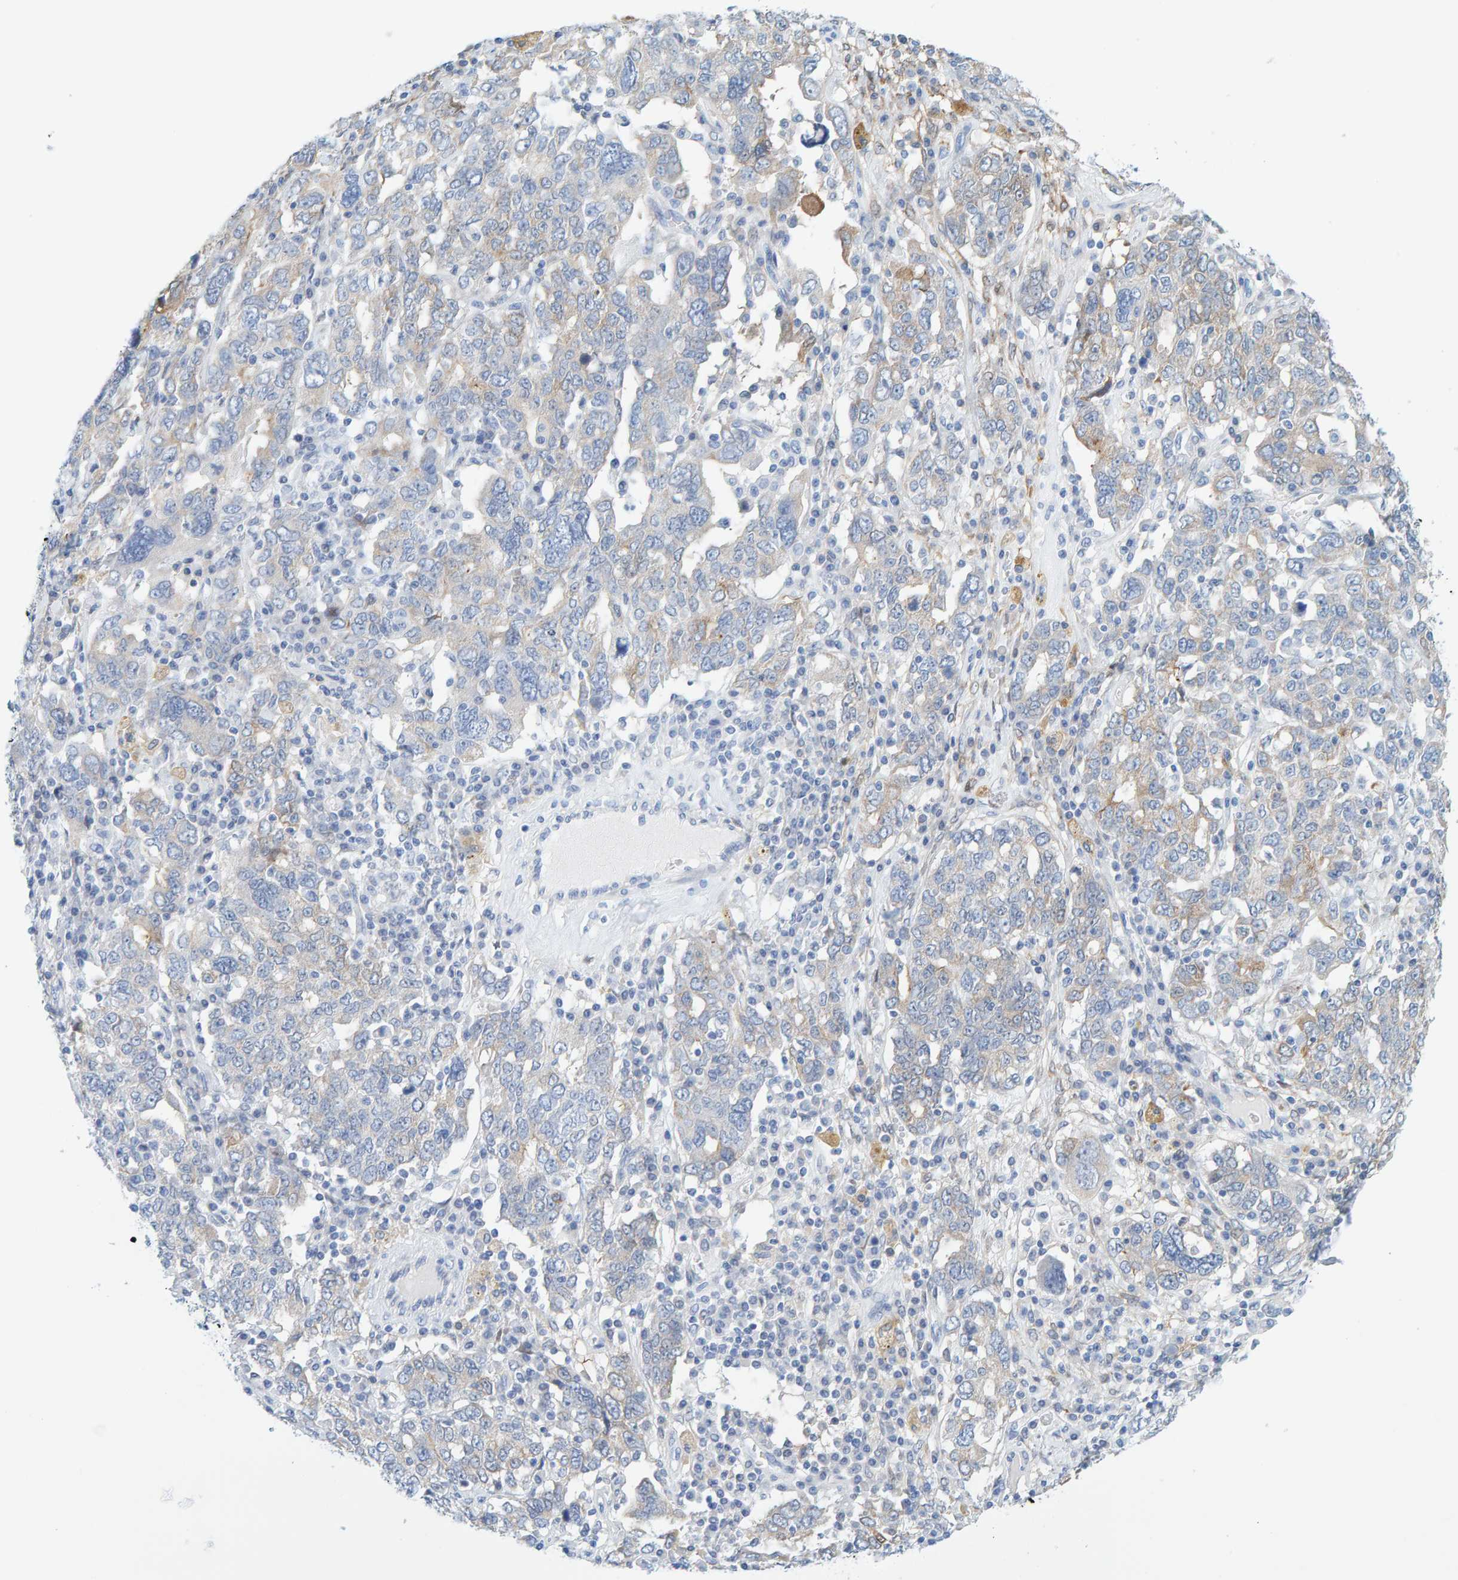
{"staining": {"intensity": "weak", "quantity": ">75%", "location": "cytoplasmic/membranous"}, "tissue": "ovarian cancer", "cell_type": "Tumor cells", "image_type": "cancer", "snomed": [{"axis": "morphology", "description": "Carcinoma, endometroid"}, {"axis": "topography", "description": "Ovary"}], "caption": "This micrograph shows immunohistochemistry staining of human ovarian endometroid carcinoma, with low weak cytoplasmic/membranous positivity in approximately >75% of tumor cells.", "gene": "KLHL11", "patient": {"sex": "female", "age": 62}}